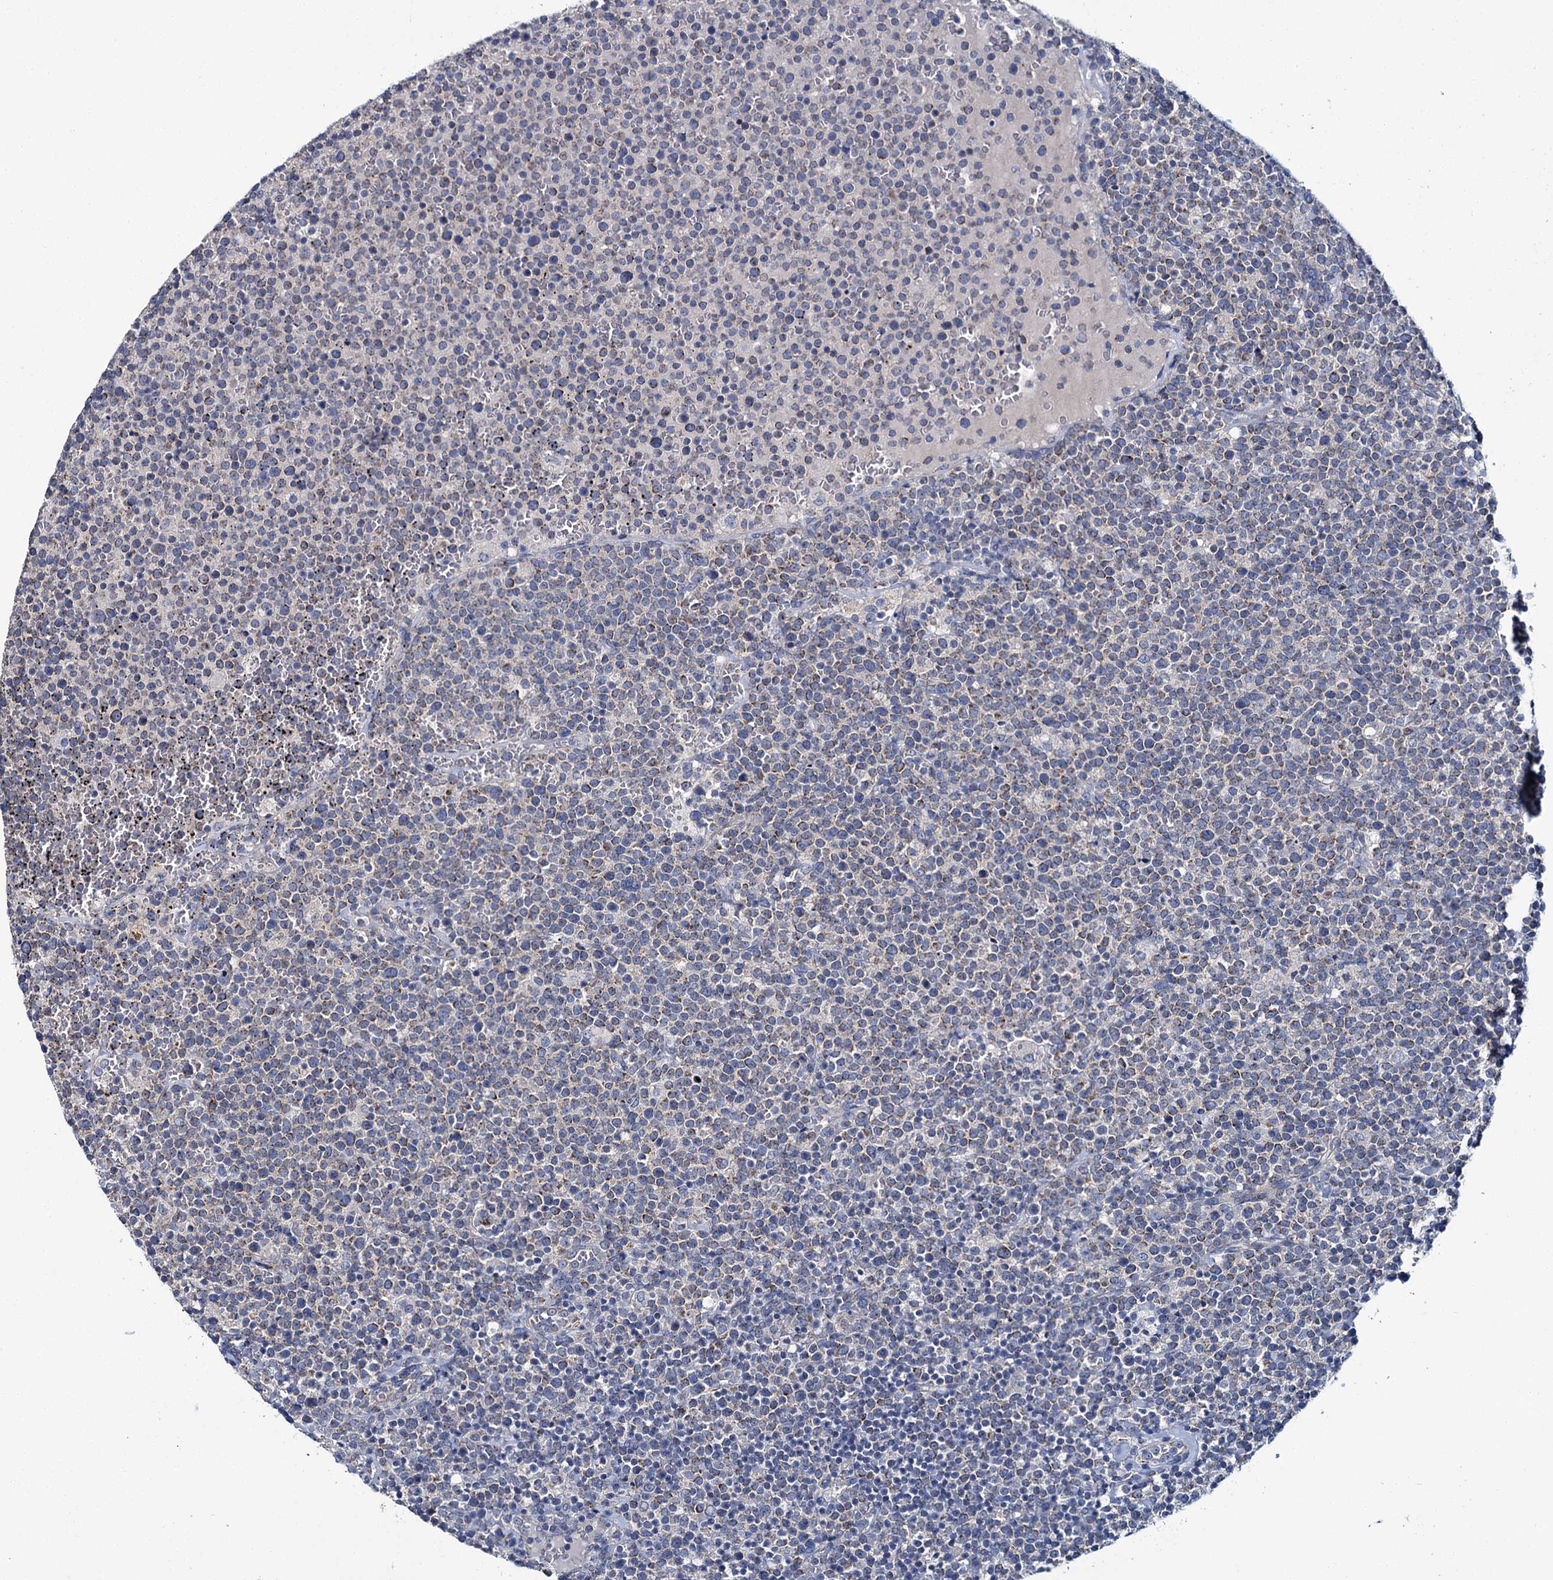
{"staining": {"intensity": "weak", "quantity": "25%-75%", "location": "cytoplasmic/membranous"}, "tissue": "lymphoma", "cell_type": "Tumor cells", "image_type": "cancer", "snomed": [{"axis": "morphology", "description": "Malignant lymphoma, non-Hodgkin's type, High grade"}, {"axis": "topography", "description": "Lymph node"}], "caption": "The histopathology image shows a brown stain indicating the presence of a protein in the cytoplasmic/membranous of tumor cells in malignant lymphoma, non-Hodgkin's type (high-grade). (DAB (3,3'-diaminobenzidine) = brown stain, brightfield microscopy at high magnification).", "gene": "CEP295", "patient": {"sex": "male", "age": 61}}